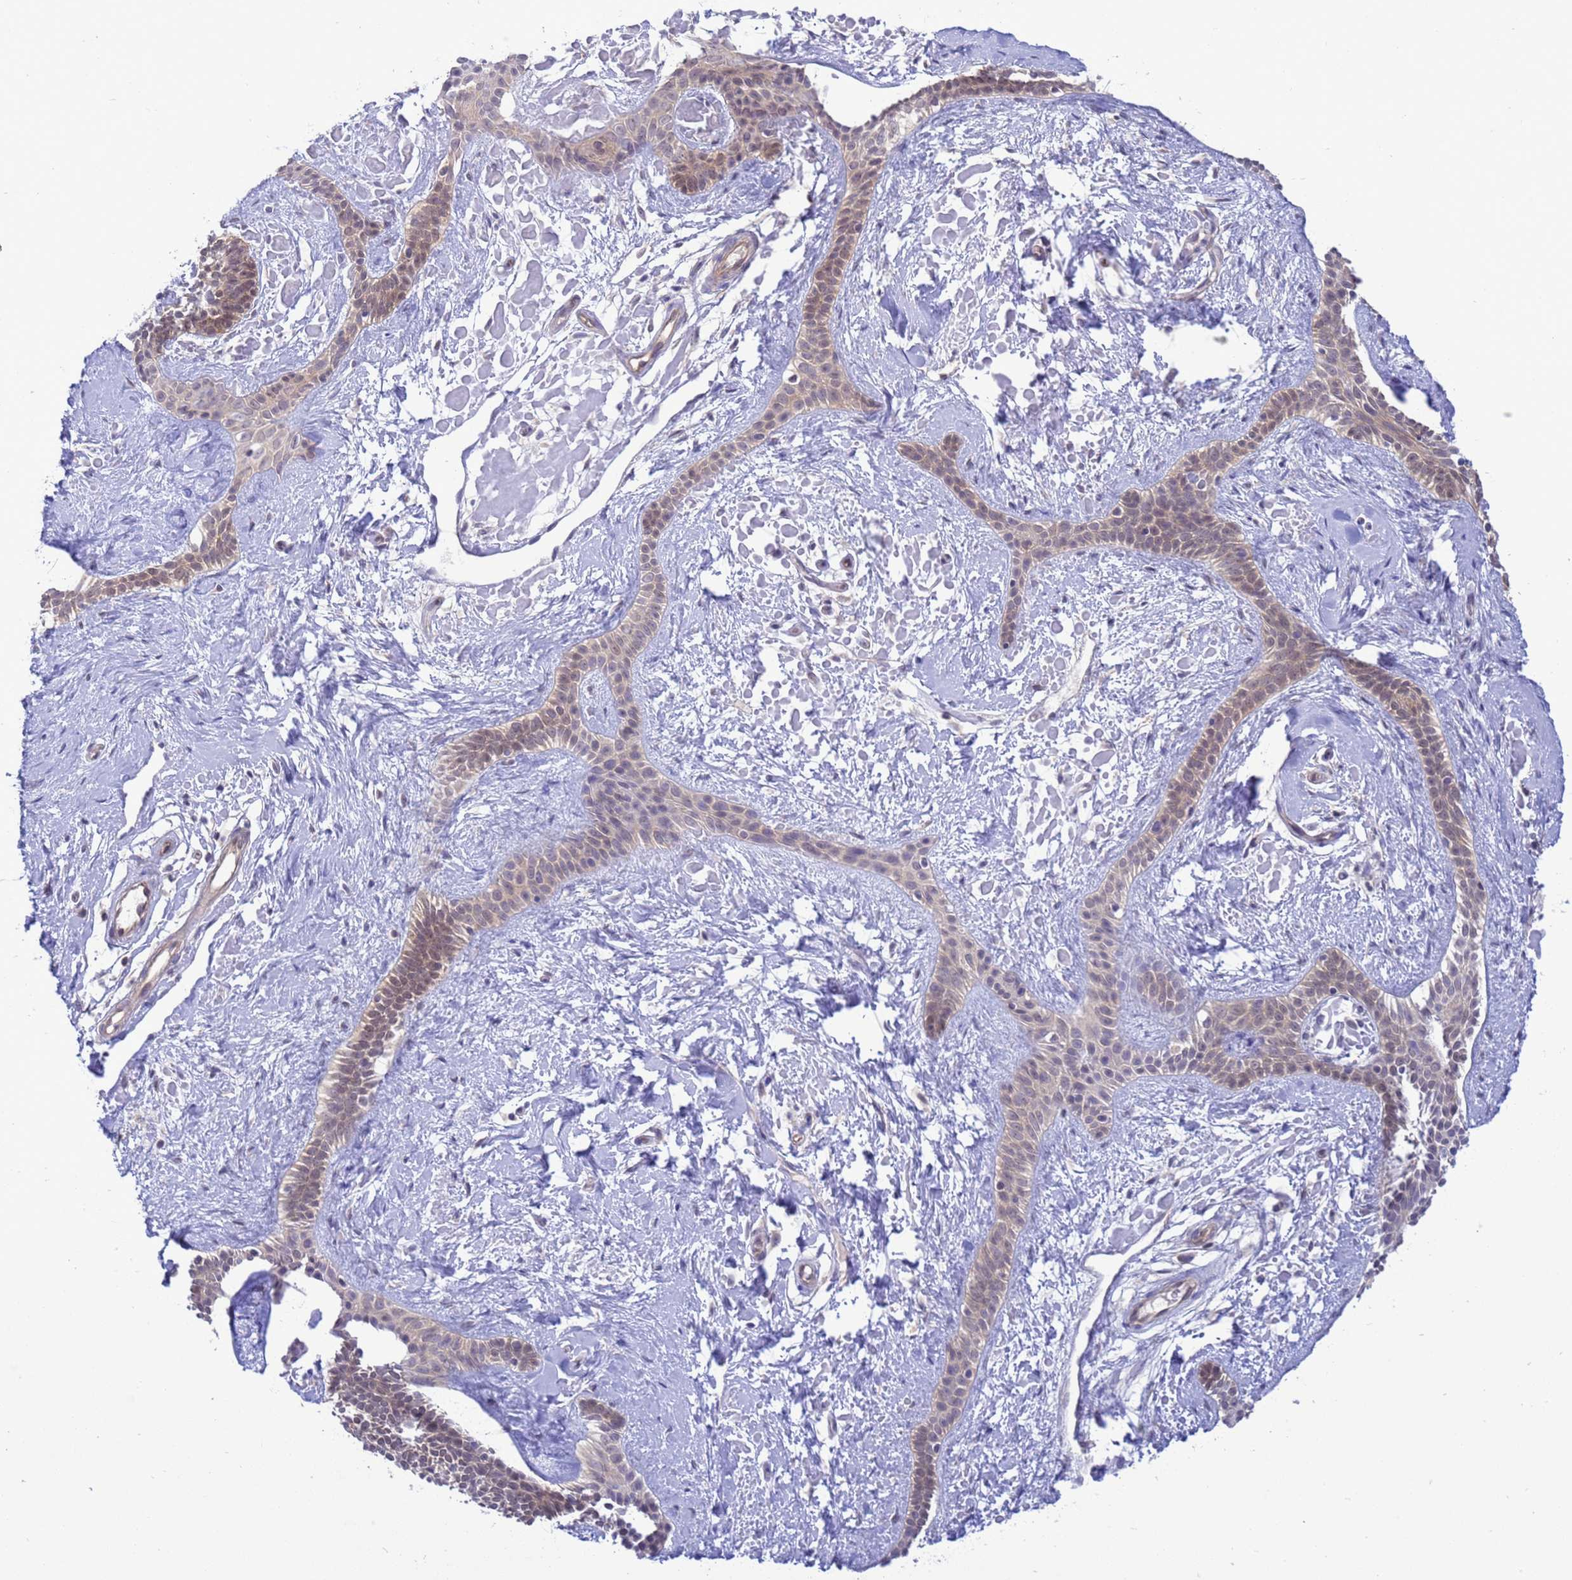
{"staining": {"intensity": "weak", "quantity": ">75%", "location": "nuclear"}, "tissue": "skin cancer", "cell_type": "Tumor cells", "image_type": "cancer", "snomed": [{"axis": "morphology", "description": "Basal cell carcinoma"}, {"axis": "topography", "description": "Skin"}], "caption": "Skin cancer (basal cell carcinoma) was stained to show a protein in brown. There is low levels of weak nuclear staining in approximately >75% of tumor cells.", "gene": "ZNF461", "patient": {"sex": "male", "age": 78}}